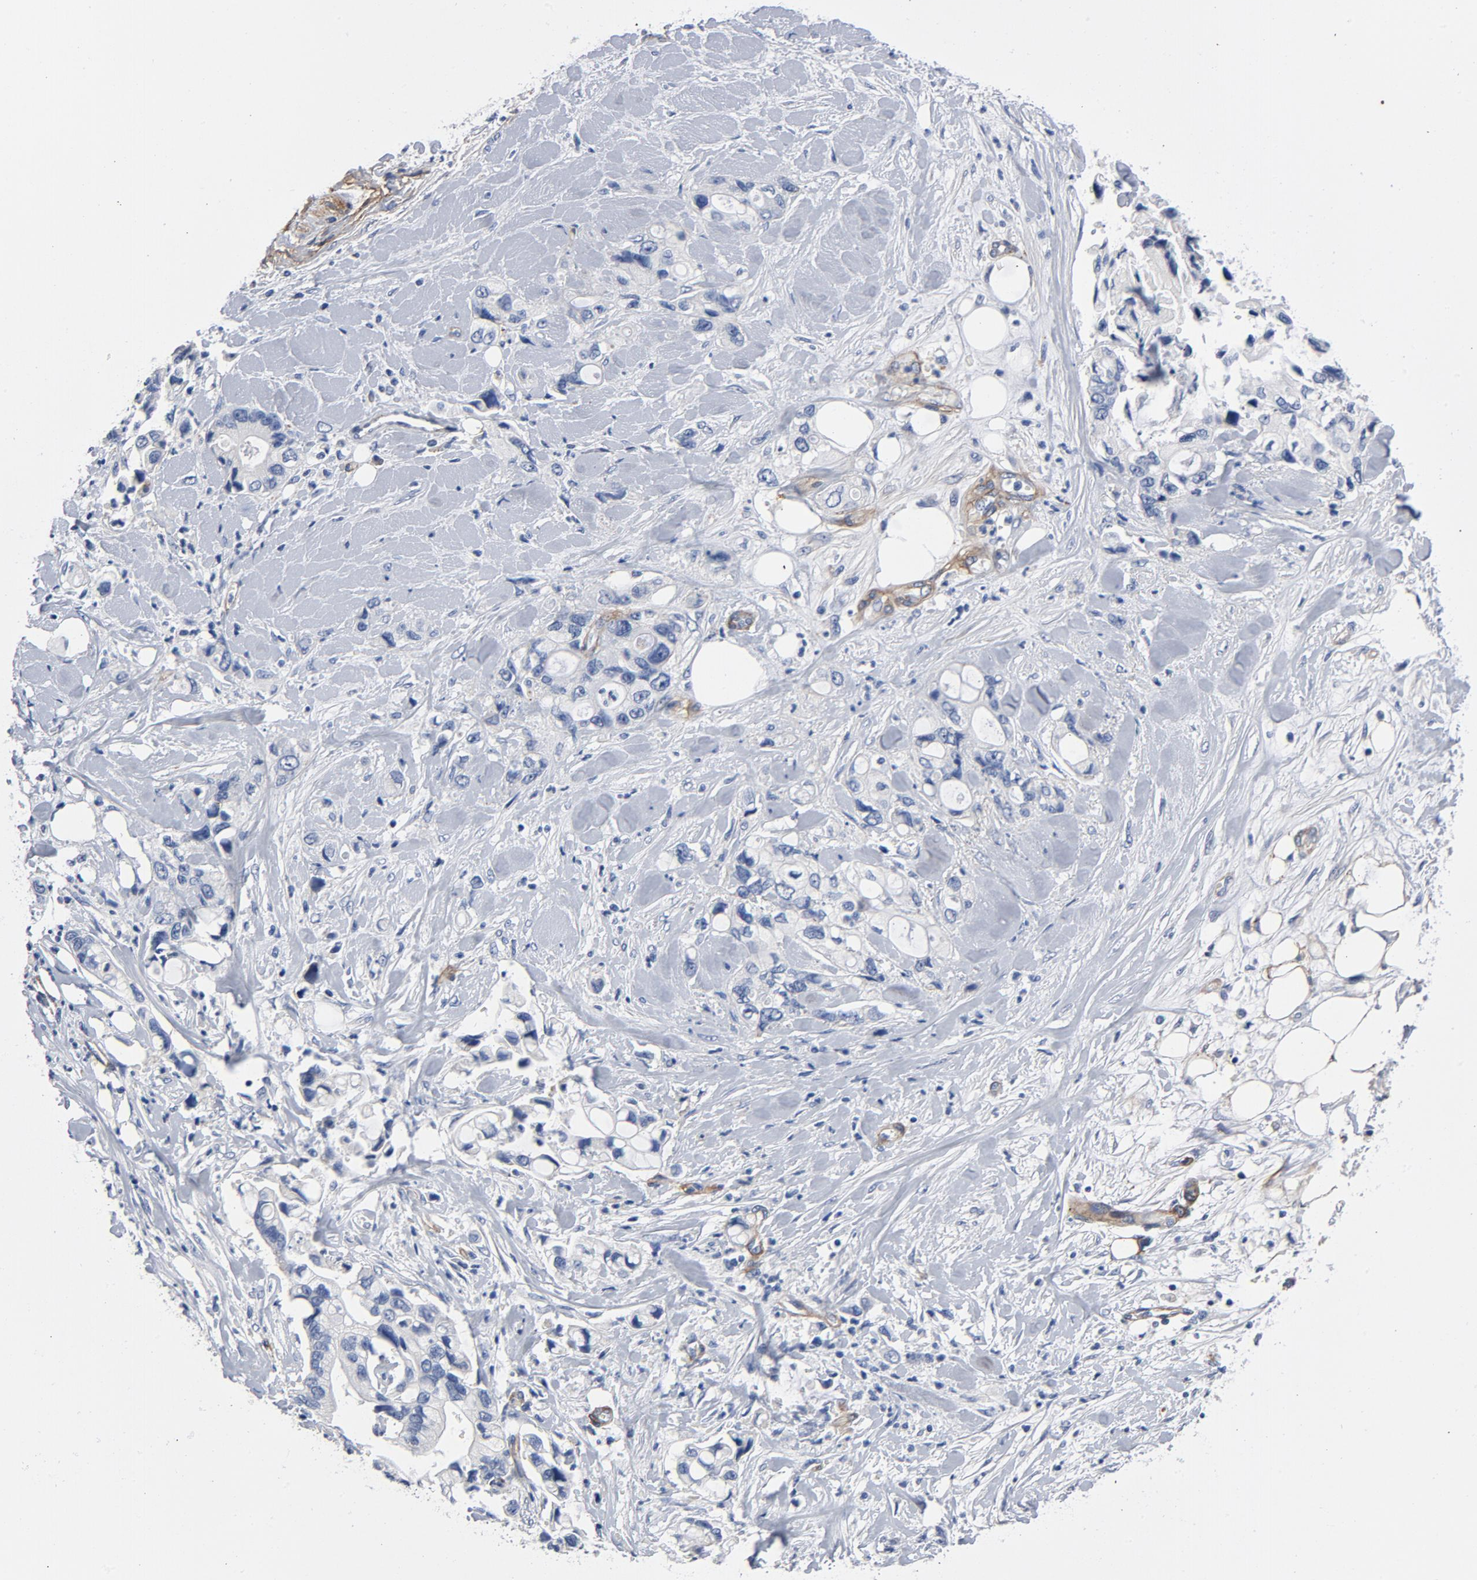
{"staining": {"intensity": "negative", "quantity": "none", "location": "none"}, "tissue": "pancreatic cancer", "cell_type": "Tumor cells", "image_type": "cancer", "snomed": [{"axis": "morphology", "description": "Adenocarcinoma, NOS"}, {"axis": "topography", "description": "Pancreas"}], "caption": "High magnification brightfield microscopy of pancreatic cancer (adenocarcinoma) stained with DAB (brown) and counterstained with hematoxylin (blue): tumor cells show no significant positivity.", "gene": "LAMC1", "patient": {"sex": "male", "age": 70}}